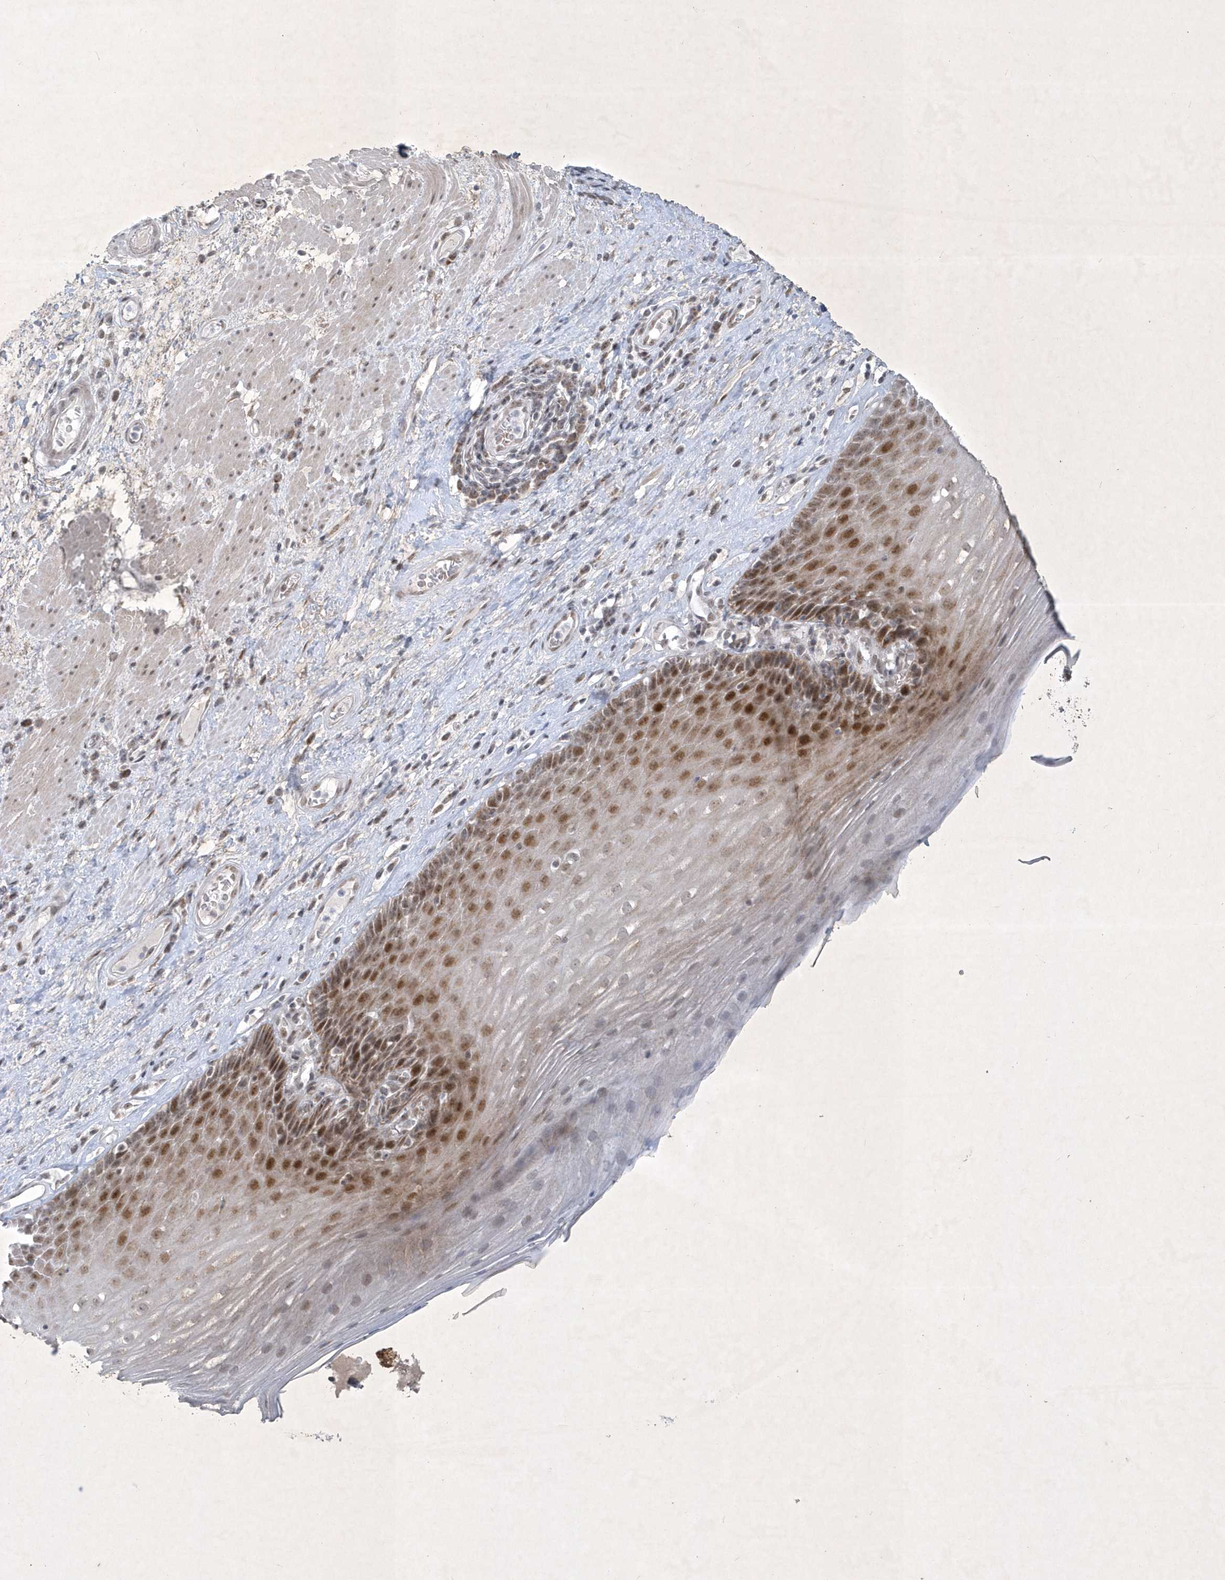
{"staining": {"intensity": "moderate", "quantity": "25%-75%", "location": "nuclear"}, "tissue": "esophagus", "cell_type": "Squamous epithelial cells", "image_type": "normal", "snomed": [{"axis": "morphology", "description": "Normal tissue, NOS"}, {"axis": "topography", "description": "Esophagus"}], "caption": "Esophagus stained for a protein (brown) shows moderate nuclear positive expression in approximately 25%-75% of squamous epithelial cells.", "gene": "ZBTB9", "patient": {"sex": "male", "age": 62}}